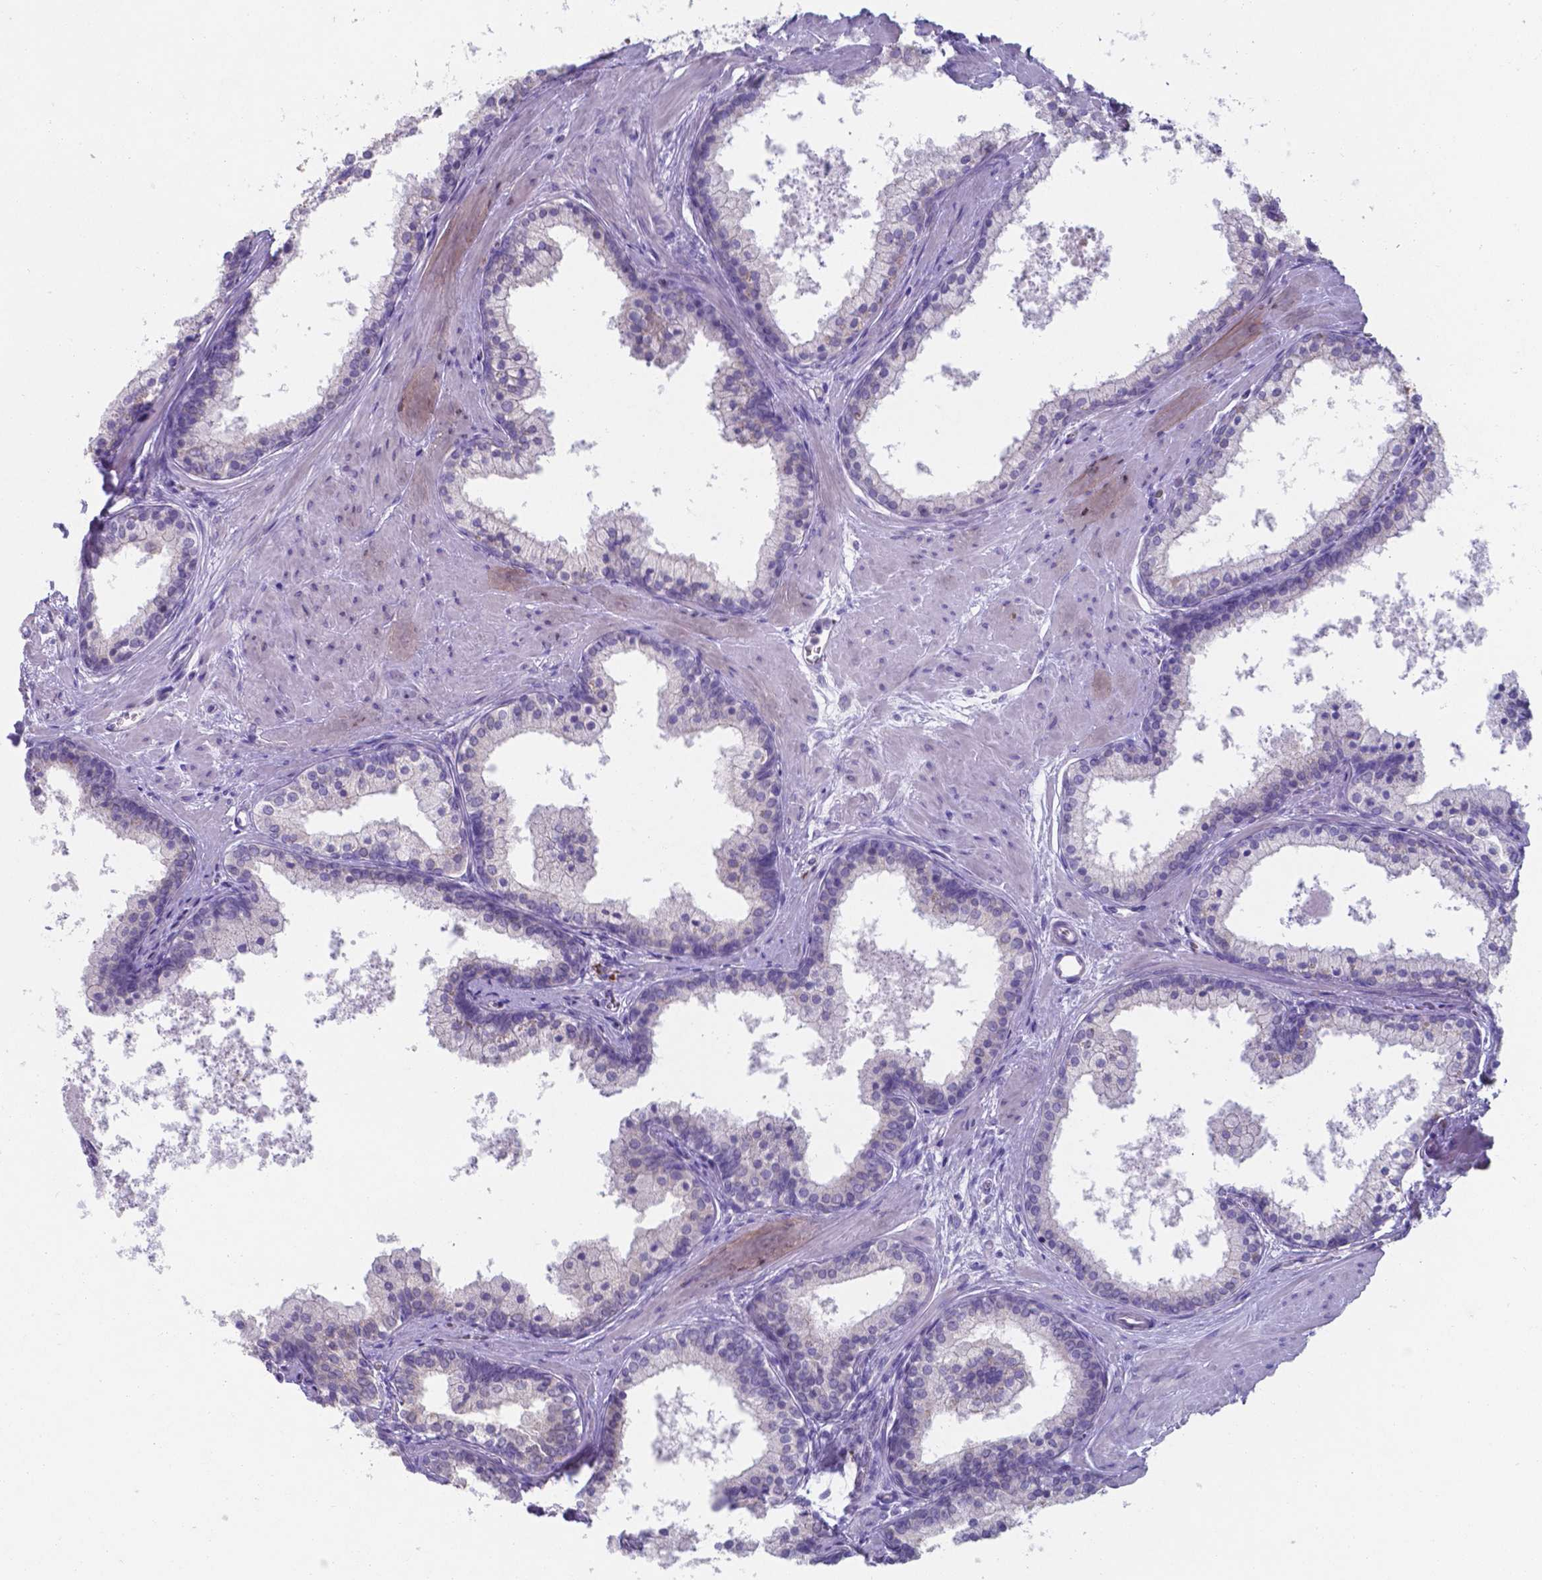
{"staining": {"intensity": "negative", "quantity": "none", "location": "none"}, "tissue": "prostate", "cell_type": "Glandular cells", "image_type": "normal", "snomed": [{"axis": "morphology", "description": "Normal tissue, NOS"}, {"axis": "topography", "description": "Prostate"}], "caption": "This photomicrograph is of benign prostate stained with IHC to label a protein in brown with the nuclei are counter-stained blue. There is no expression in glandular cells.", "gene": "UBE2J1", "patient": {"sex": "male", "age": 61}}